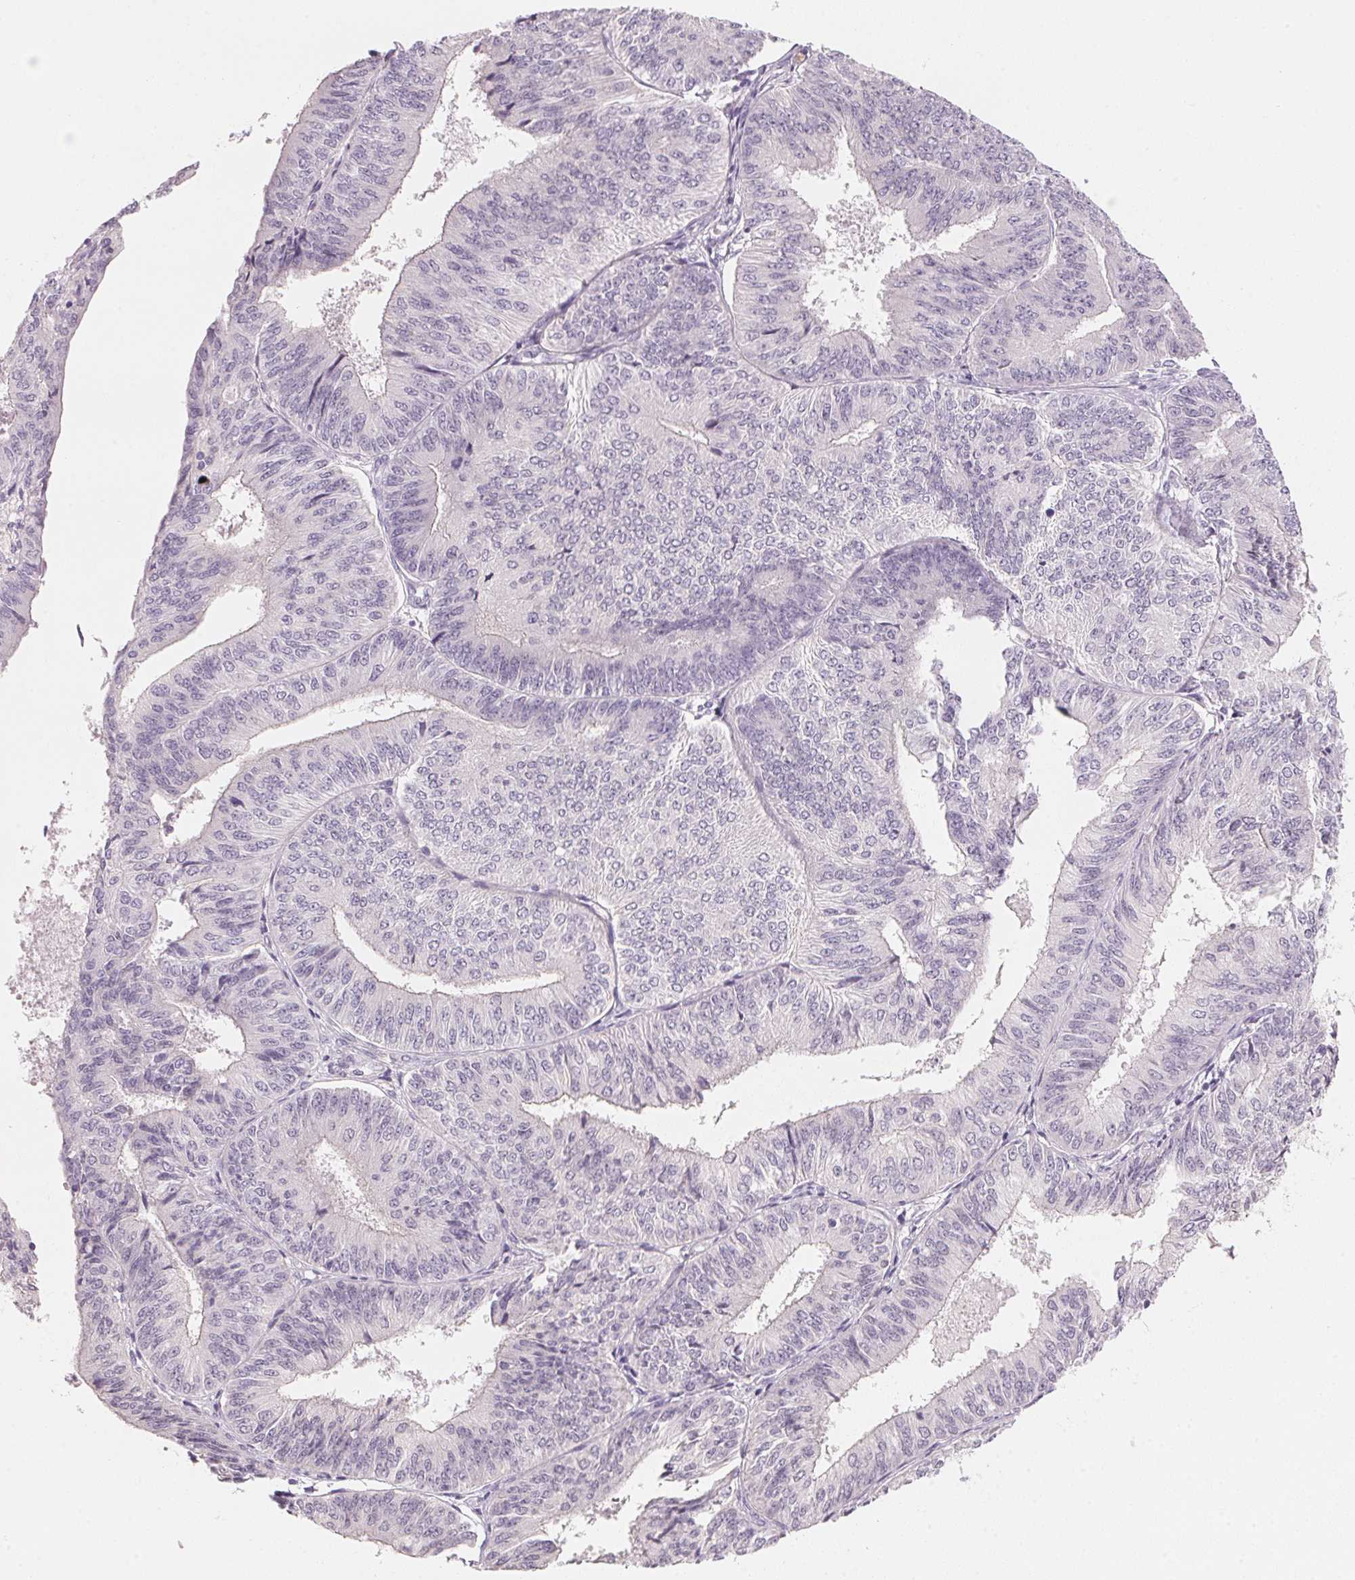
{"staining": {"intensity": "negative", "quantity": "none", "location": "none"}, "tissue": "endometrial cancer", "cell_type": "Tumor cells", "image_type": "cancer", "snomed": [{"axis": "morphology", "description": "Adenocarcinoma, NOS"}, {"axis": "topography", "description": "Endometrium"}], "caption": "Tumor cells show no significant expression in adenocarcinoma (endometrial). The staining was performed using DAB to visualize the protein expression in brown, while the nuclei were stained in blue with hematoxylin (Magnification: 20x).", "gene": "ANKRD31", "patient": {"sex": "female", "age": 58}}